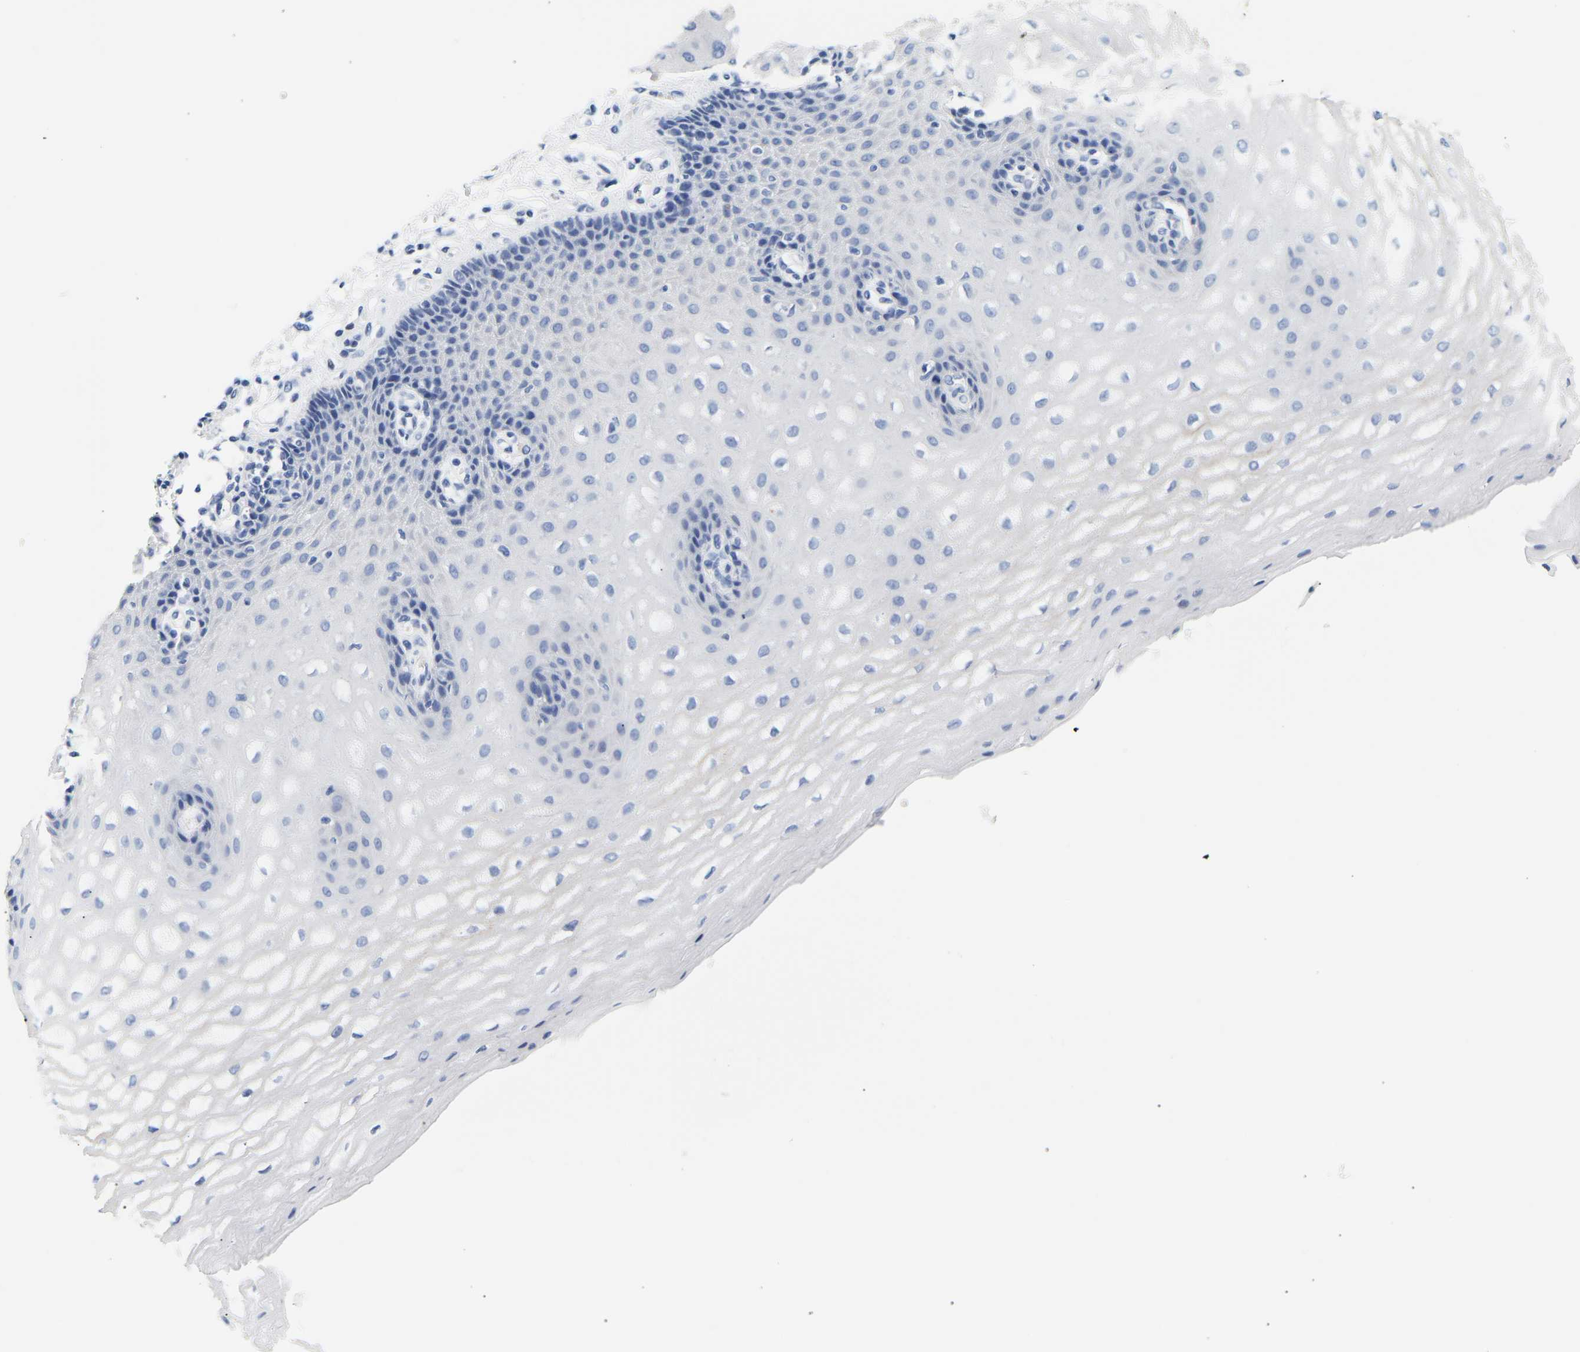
{"staining": {"intensity": "negative", "quantity": "none", "location": "none"}, "tissue": "esophagus", "cell_type": "Squamous epithelial cells", "image_type": "normal", "snomed": [{"axis": "morphology", "description": "Normal tissue, NOS"}, {"axis": "topography", "description": "Esophagus"}], "caption": "This is a micrograph of immunohistochemistry staining of unremarkable esophagus, which shows no positivity in squamous epithelial cells.", "gene": "SPINK2", "patient": {"sex": "male", "age": 54}}